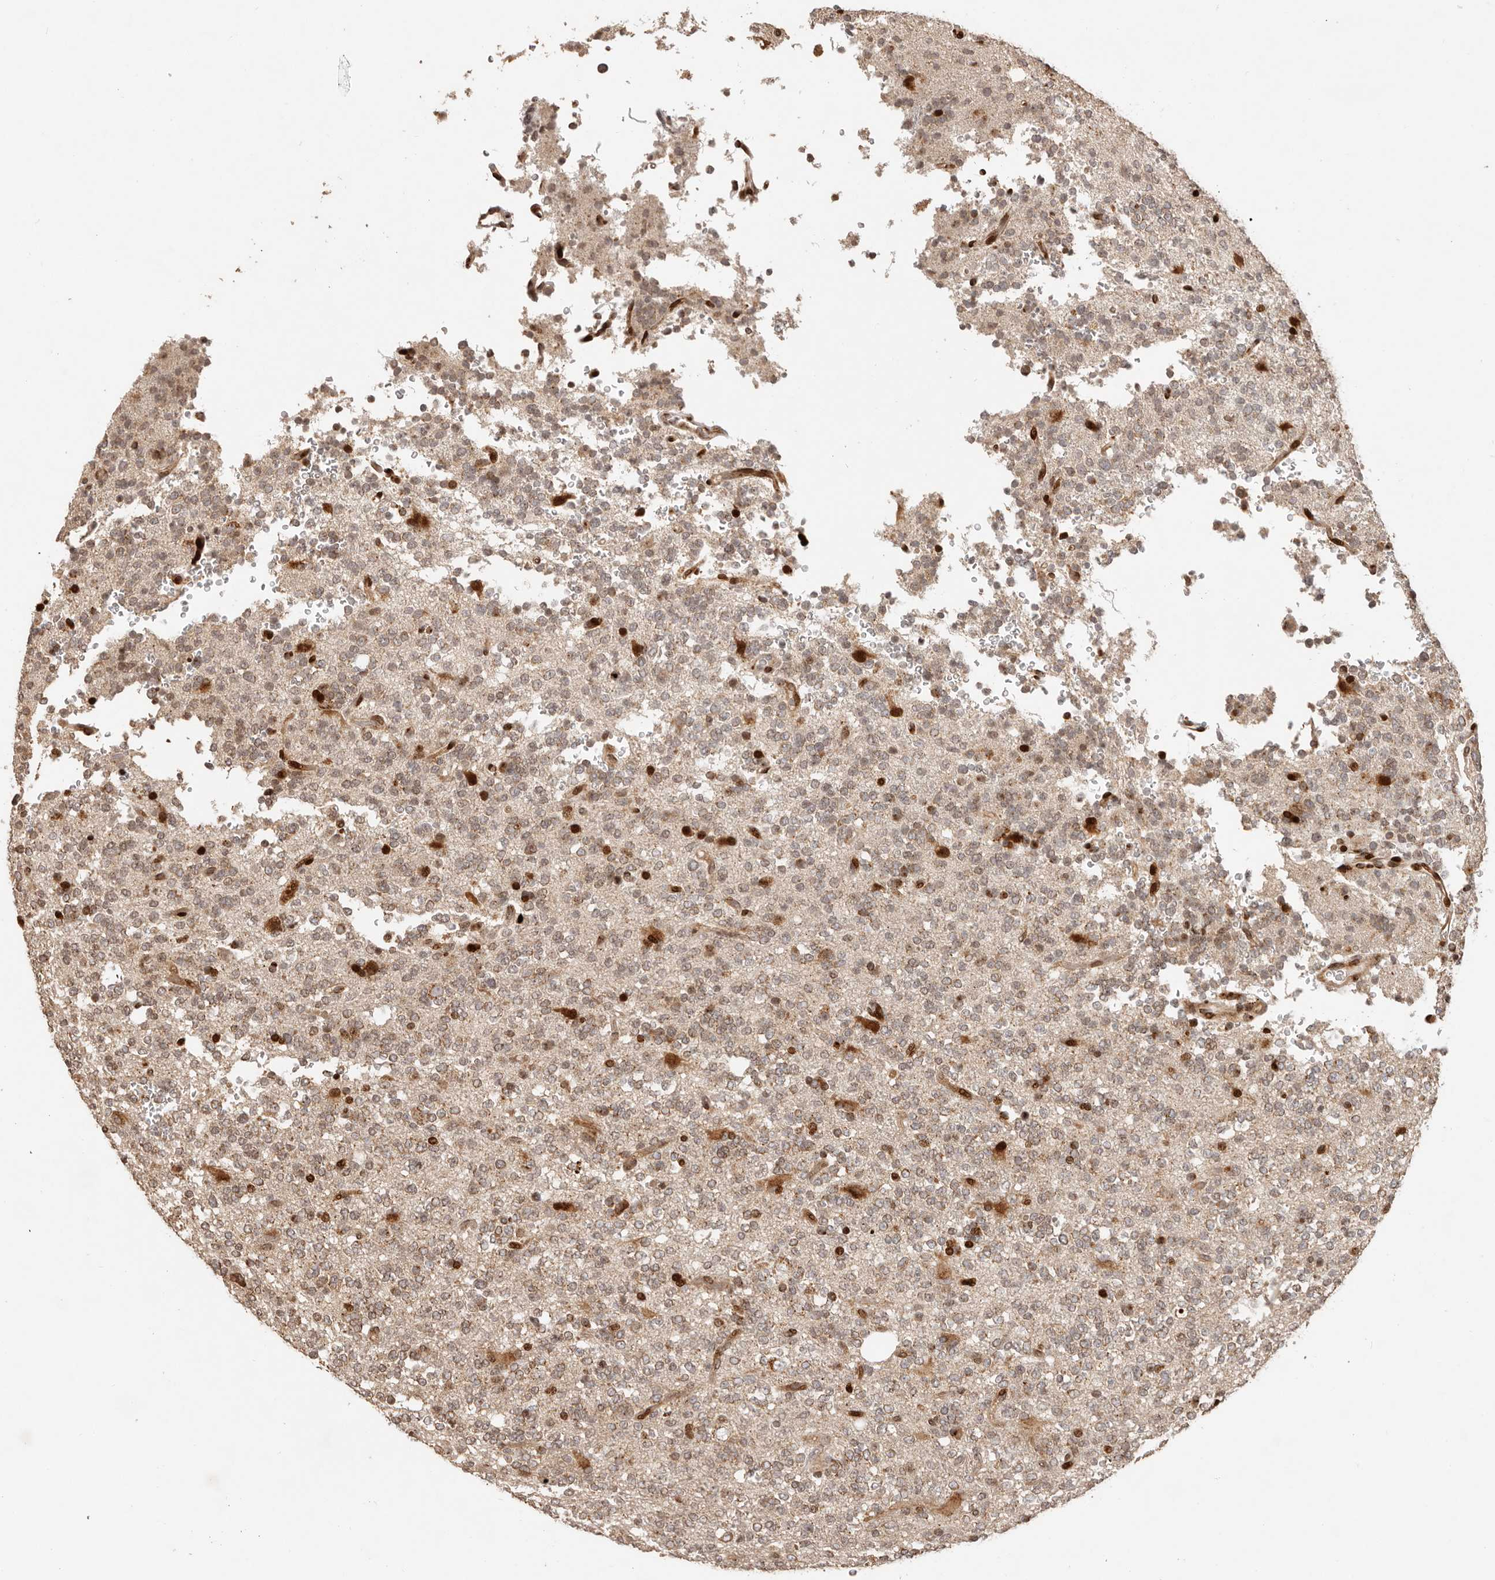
{"staining": {"intensity": "negative", "quantity": "none", "location": "none"}, "tissue": "glioma", "cell_type": "Tumor cells", "image_type": "cancer", "snomed": [{"axis": "morphology", "description": "Glioma, malignant, High grade"}, {"axis": "topography", "description": "Brain"}], "caption": "This is an immunohistochemistry (IHC) photomicrograph of human glioma. There is no positivity in tumor cells.", "gene": "TRIM4", "patient": {"sex": "female", "age": 62}}